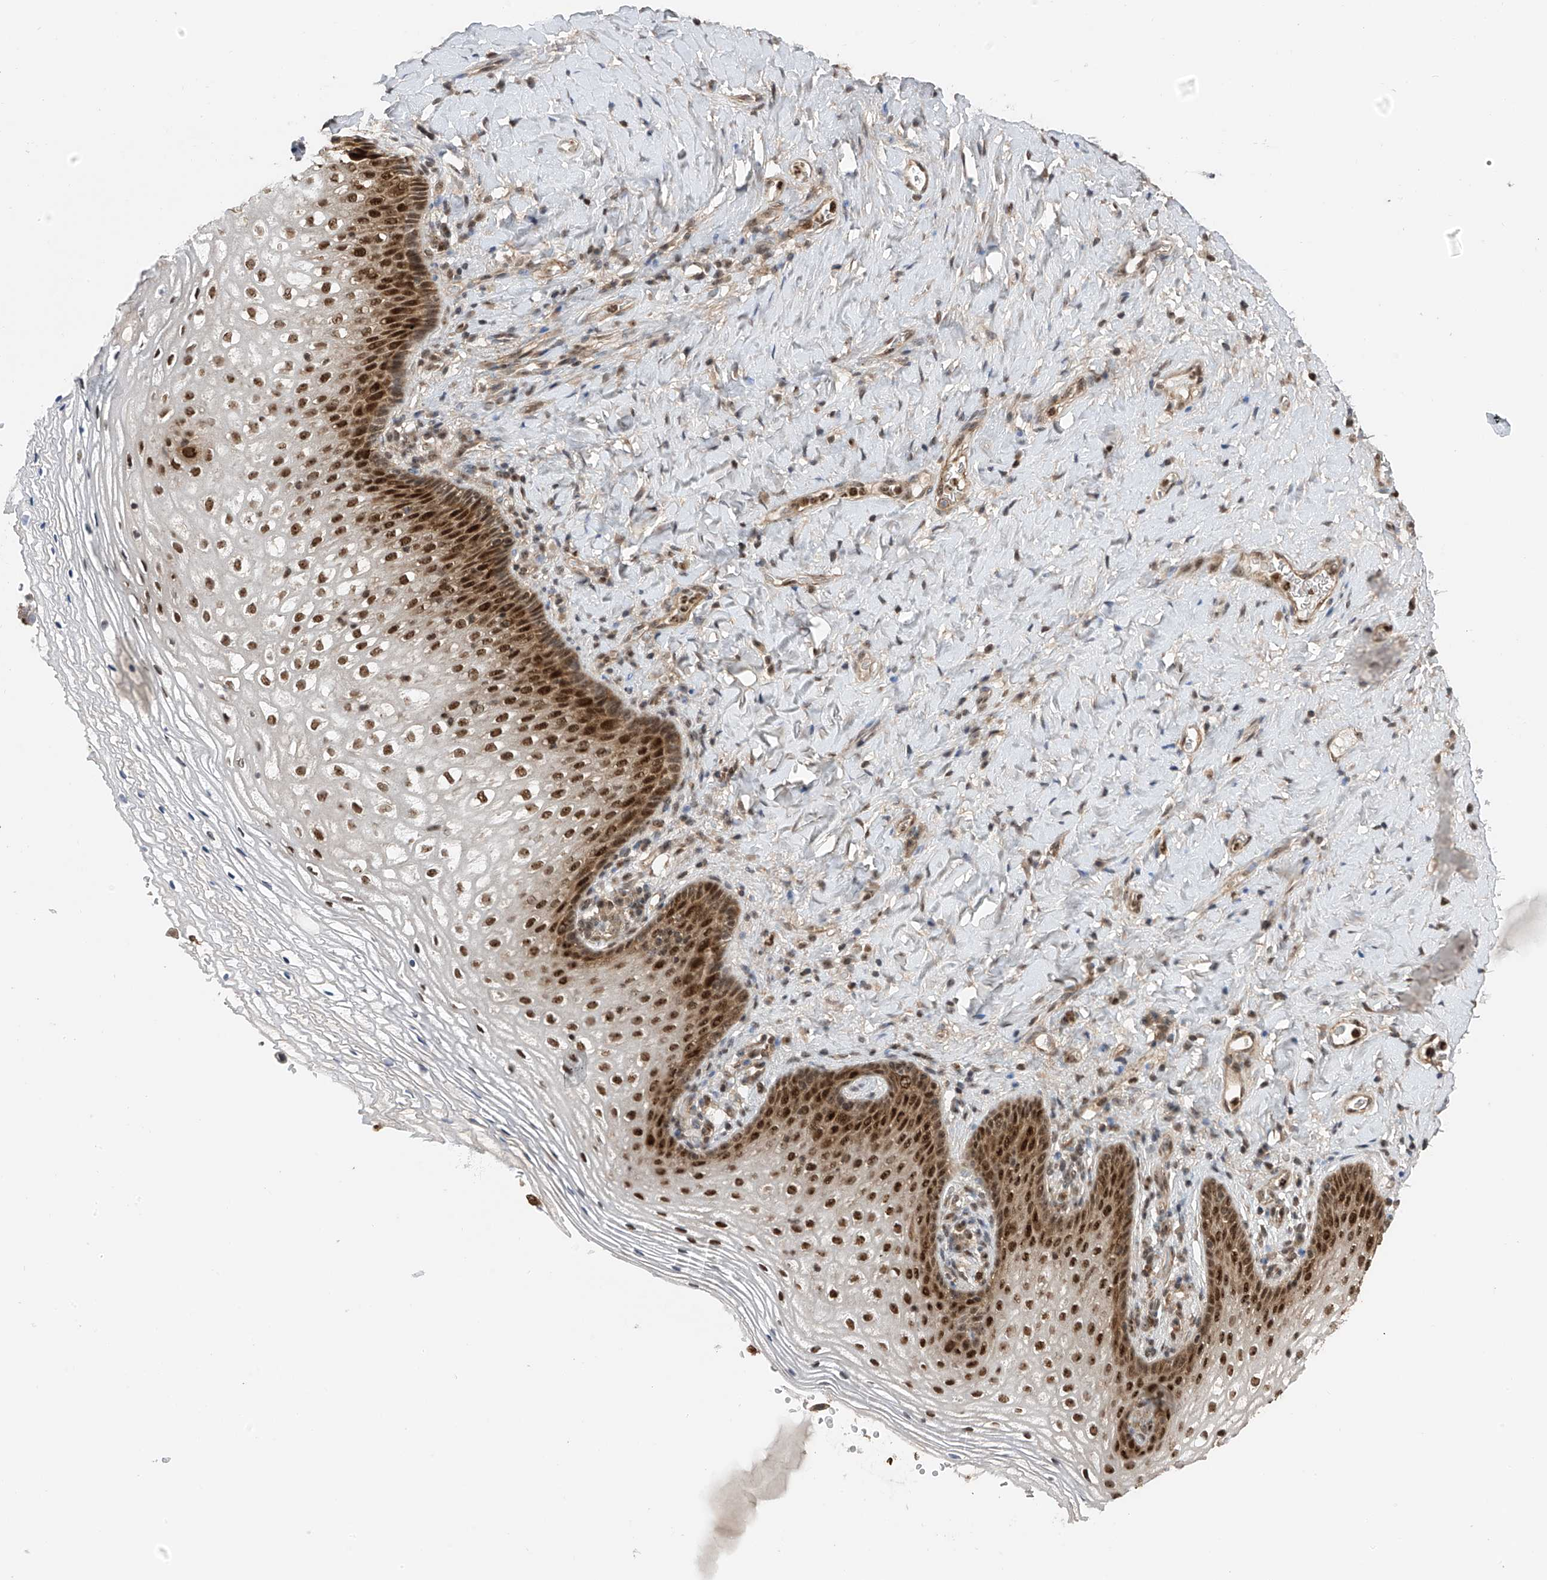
{"staining": {"intensity": "strong", "quantity": "25%-75%", "location": "nuclear"}, "tissue": "vagina", "cell_type": "Squamous epithelial cells", "image_type": "normal", "snomed": [{"axis": "morphology", "description": "Normal tissue, NOS"}, {"axis": "topography", "description": "Vagina"}], "caption": "The immunohistochemical stain shows strong nuclear staining in squamous epithelial cells of unremarkable vagina.", "gene": "DNAJC9", "patient": {"sex": "female", "age": 60}}